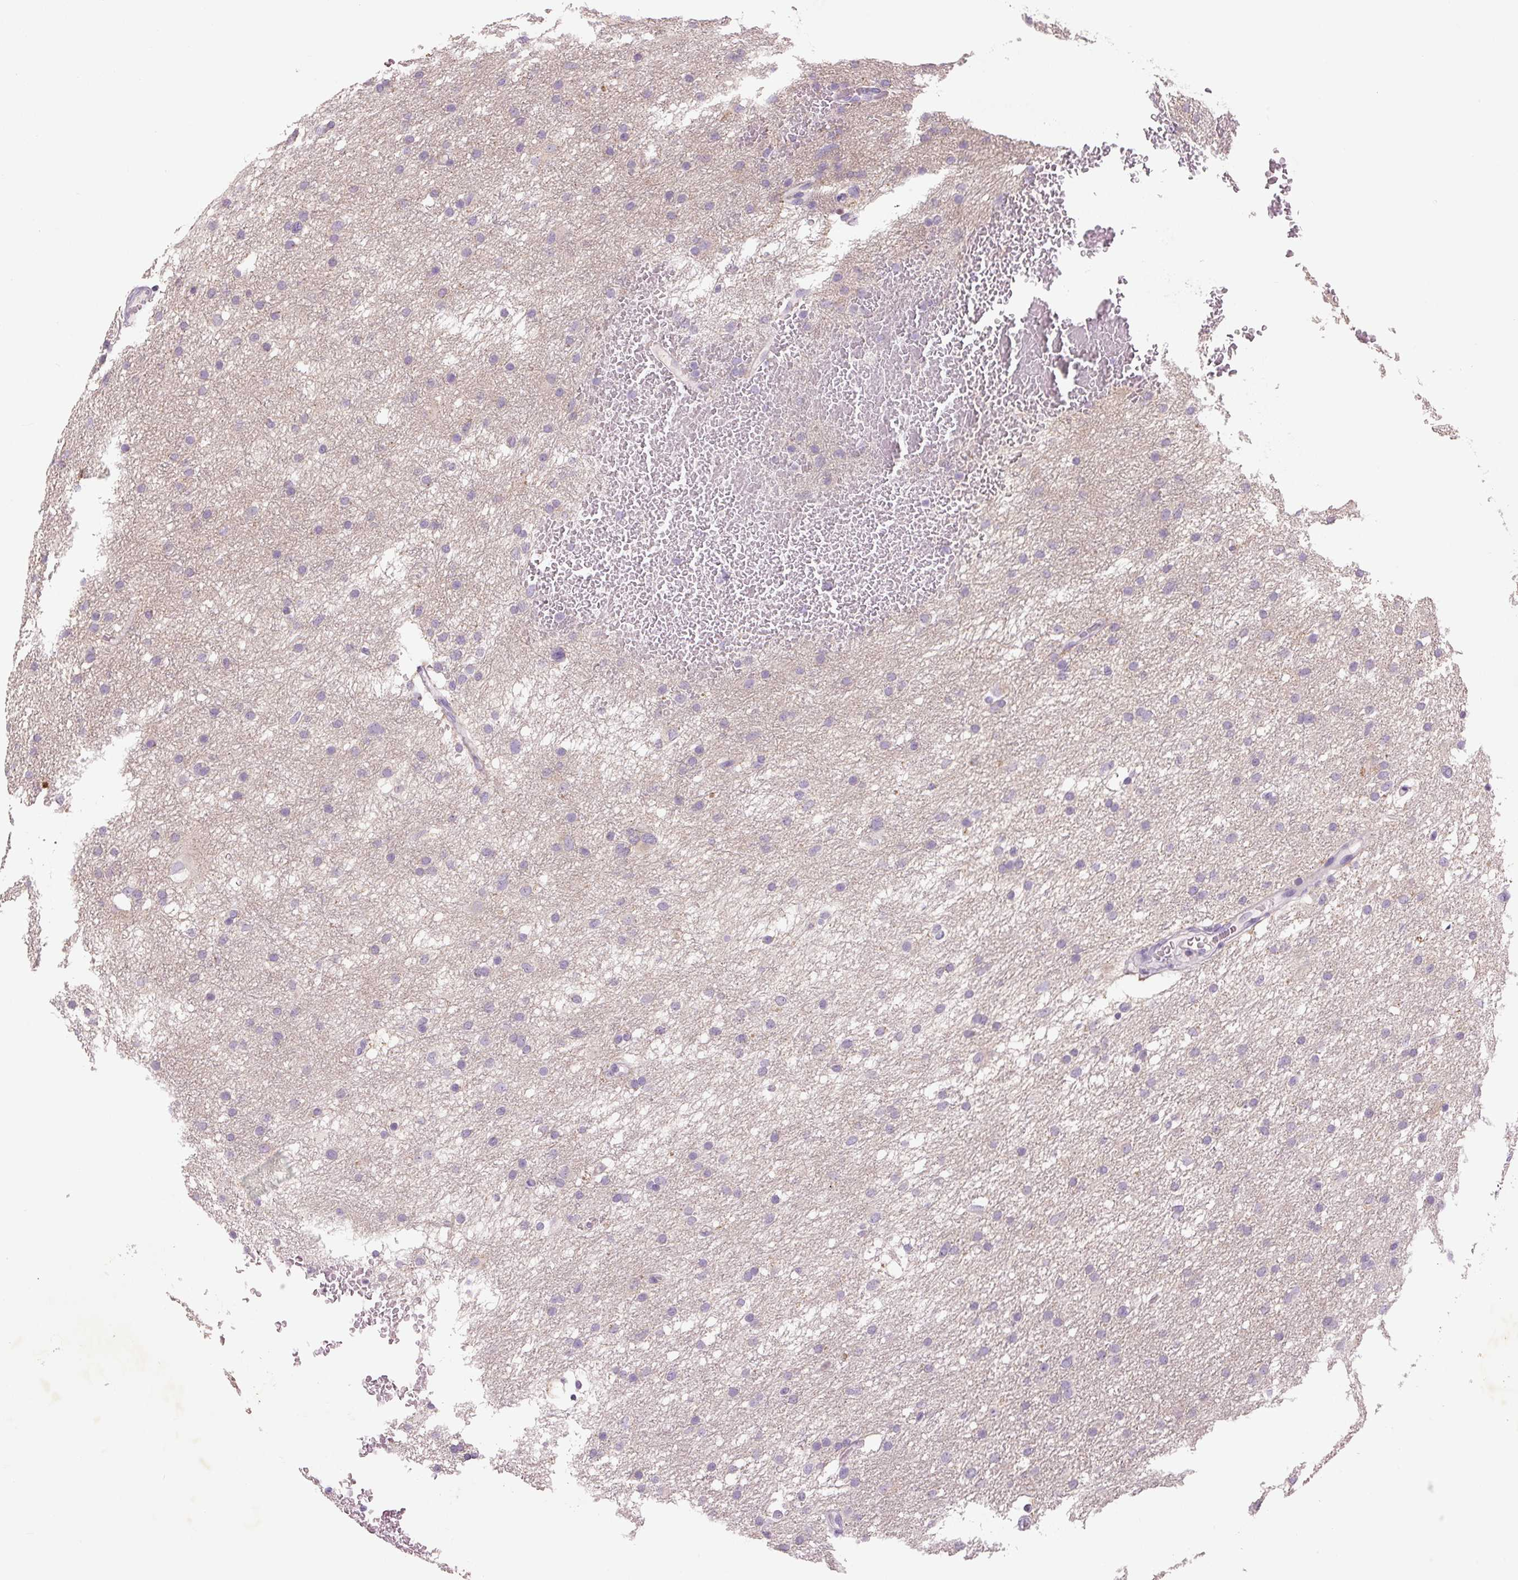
{"staining": {"intensity": "negative", "quantity": "none", "location": "none"}, "tissue": "glioma", "cell_type": "Tumor cells", "image_type": "cancer", "snomed": [{"axis": "morphology", "description": "Glioma, malignant, High grade"}, {"axis": "topography", "description": "Cerebral cortex"}], "caption": "DAB (3,3'-diaminobenzidine) immunohistochemical staining of human glioma exhibits no significant positivity in tumor cells.", "gene": "TMEM100", "patient": {"sex": "female", "age": 36}}